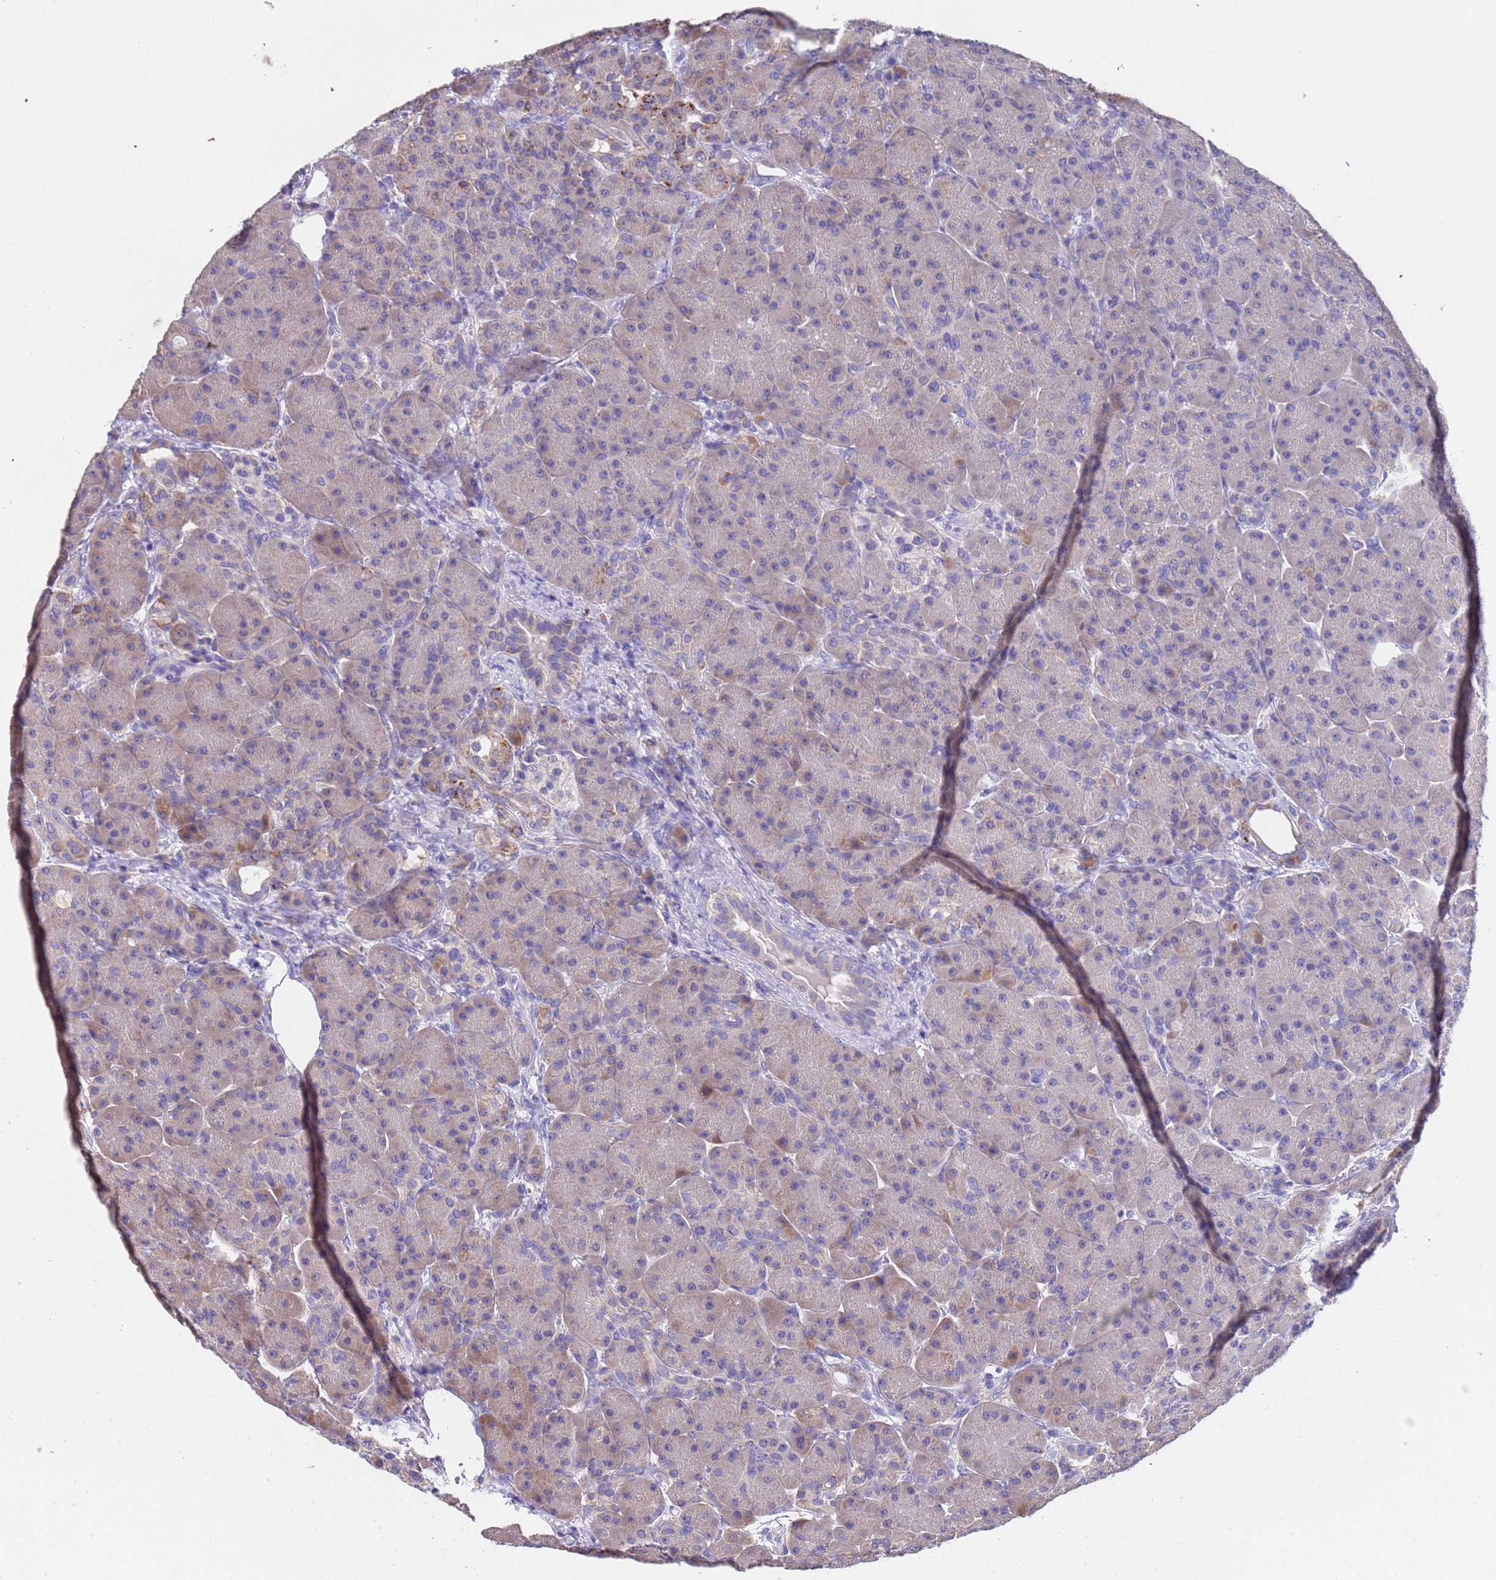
{"staining": {"intensity": "moderate", "quantity": "<25%", "location": "cytoplasmic/membranous"}, "tissue": "pancreas", "cell_type": "Exocrine glandular cells", "image_type": "normal", "snomed": [{"axis": "morphology", "description": "Normal tissue, NOS"}, {"axis": "topography", "description": "Pancreas"}], "caption": "The image demonstrates a brown stain indicating the presence of a protein in the cytoplasmic/membranous of exocrine glandular cells in pancreas. The protein of interest is stained brown, and the nuclei are stained in blue (DAB IHC with brightfield microscopy, high magnification).", "gene": "SLC24A3", "patient": {"sex": "male", "age": 63}}